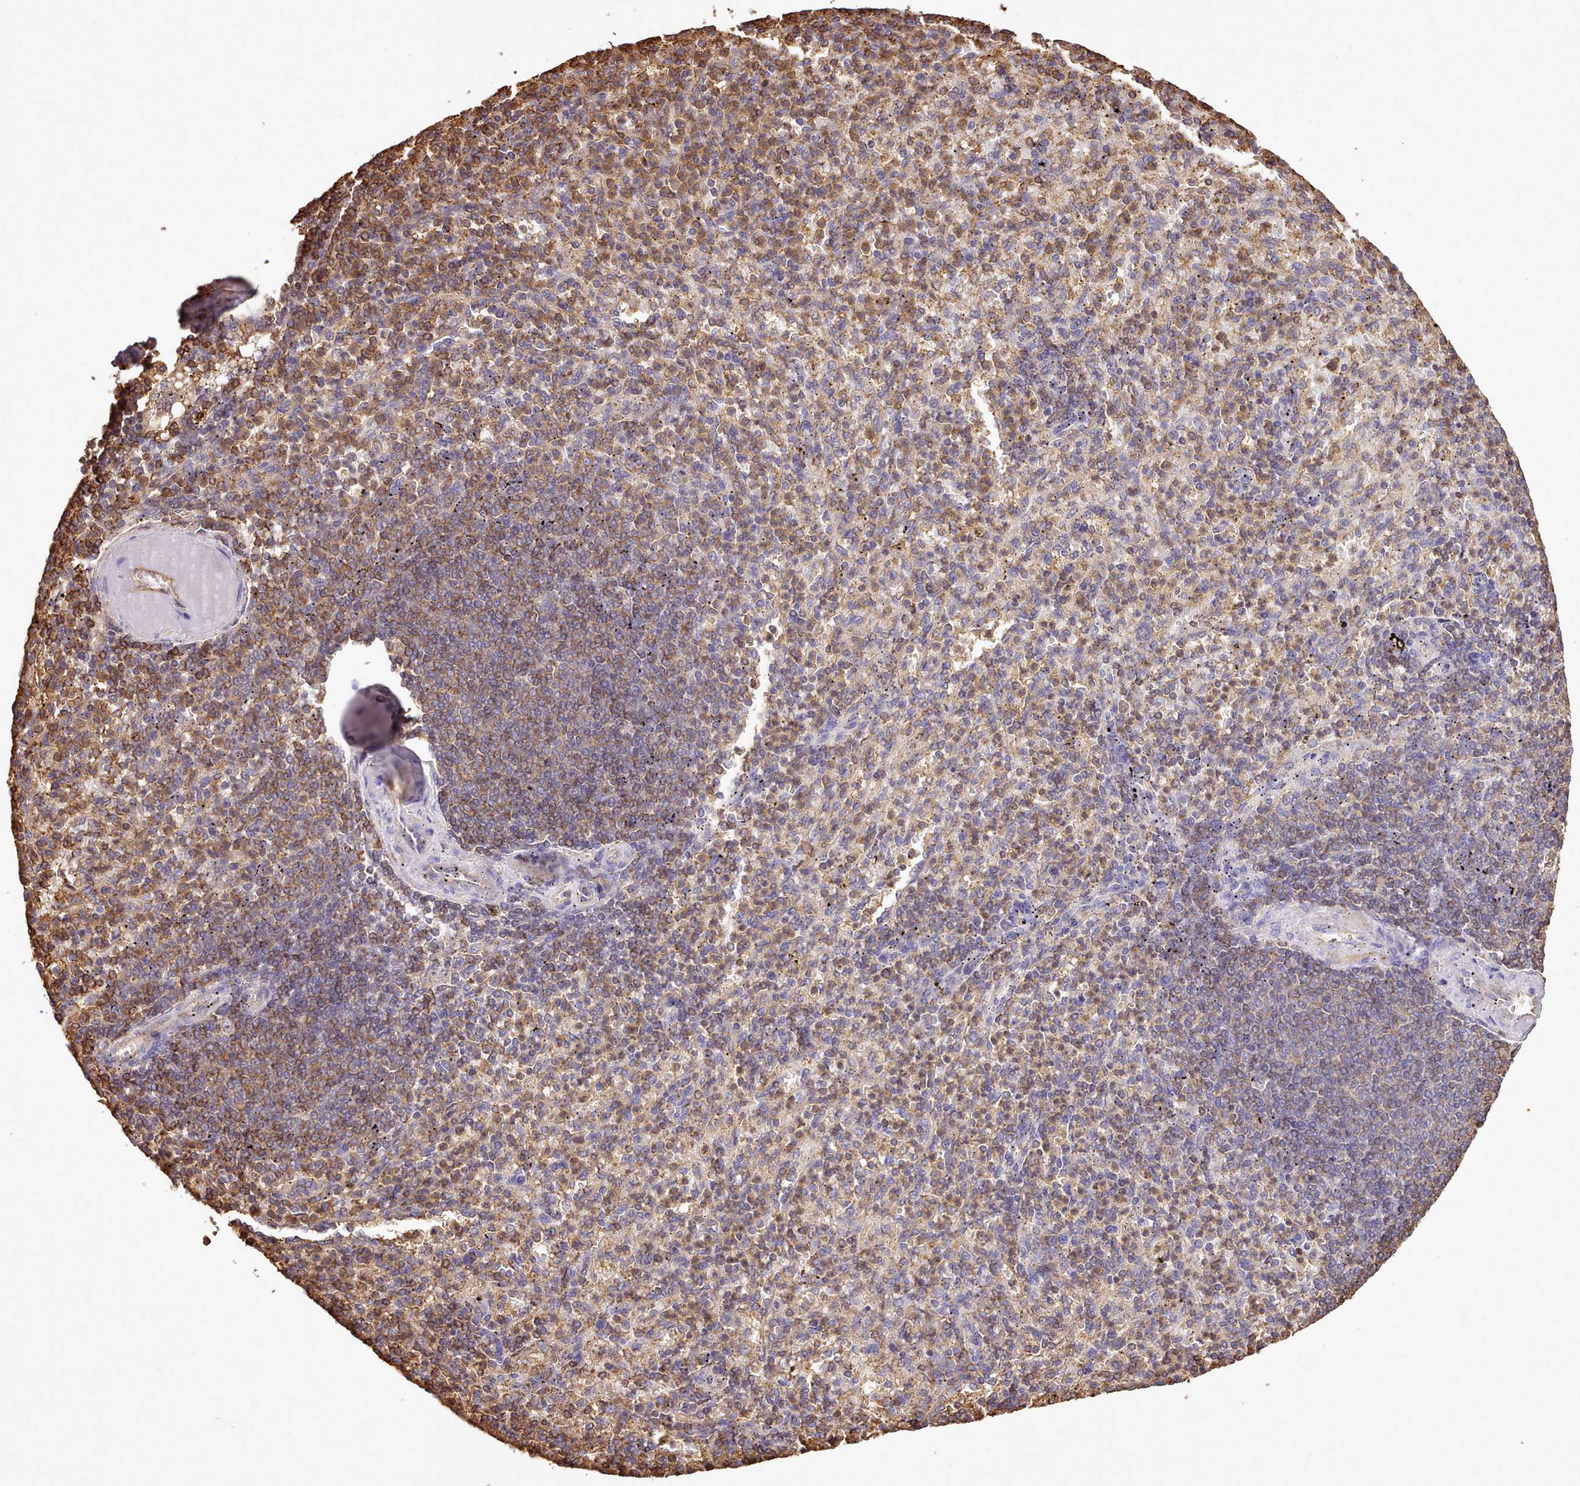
{"staining": {"intensity": "moderate", "quantity": "25%-75%", "location": "cytoplasmic/membranous"}, "tissue": "spleen", "cell_type": "Cells in red pulp", "image_type": "normal", "snomed": [{"axis": "morphology", "description": "Normal tissue, NOS"}, {"axis": "topography", "description": "Spleen"}], "caption": "Cells in red pulp exhibit moderate cytoplasmic/membranous staining in approximately 25%-75% of cells in normal spleen. The protein is stained brown, and the nuclei are stained in blue (DAB (3,3'-diaminobenzidine) IHC with brightfield microscopy, high magnification).", "gene": "CAPZA1", "patient": {"sex": "female", "age": 74}}